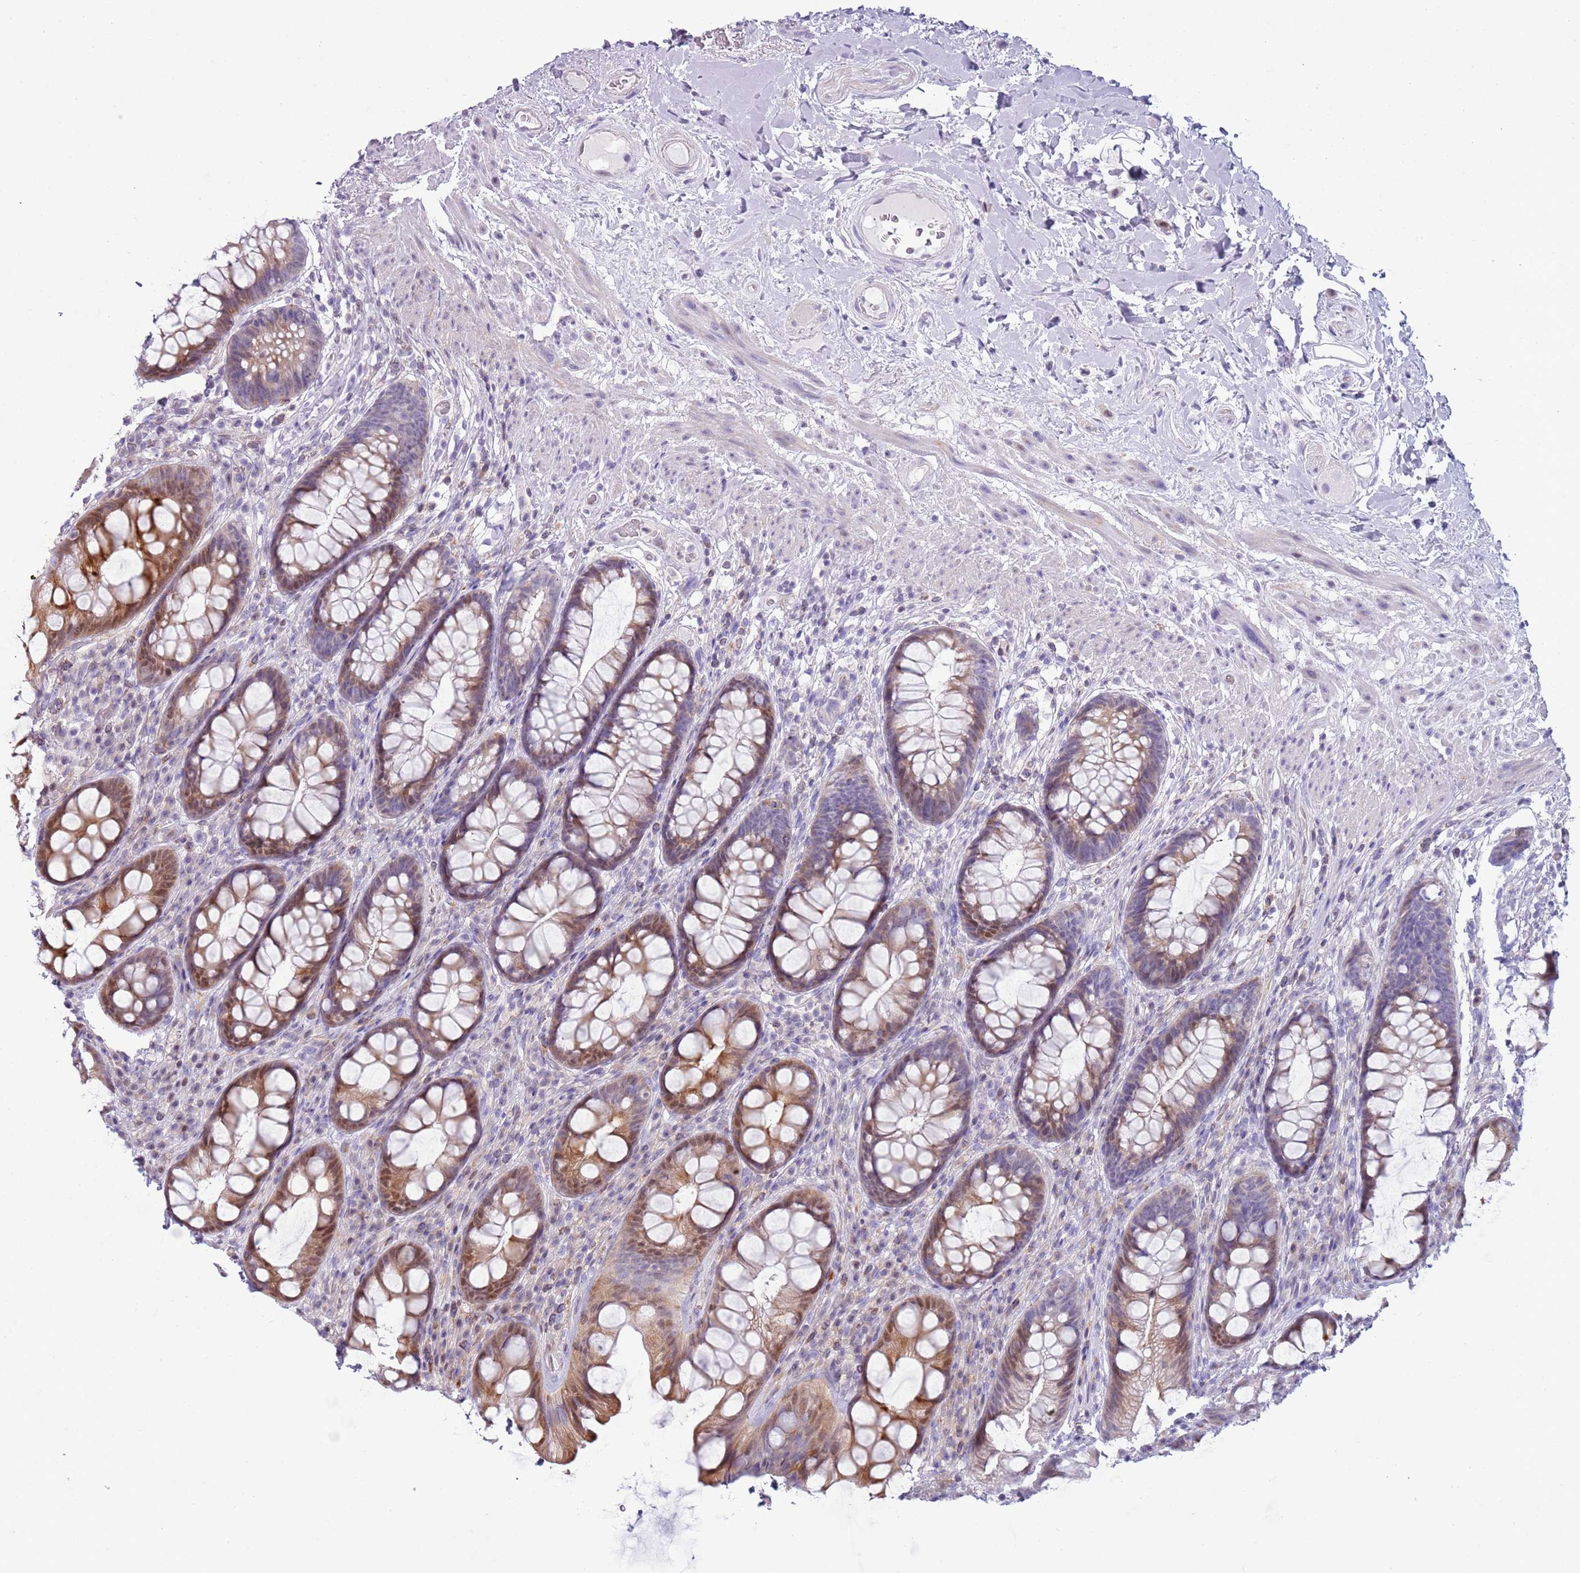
{"staining": {"intensity": "moderate", "quantity": "25%-75%", "location": "cytoplasmic/membranous,nuclear"}, "tissue": "rectum", "cell_type": "Glandular cells", "image_type": "normal", "snomed": [{"axis": "morphology", "description": "Normal tissue, NOS"}, {"axis": "topography", "description": "Rectum"}], "caption": "High-magnification brightfield microscopy of normal rectum stained with DAB (3,3'-diaminobenzidine) (brown) and counterstained with hematoxylin (blue). glandular cells exhibit moderate cytoplasmic/membranous,nuclear expression is identified in about25%-75% of cells.", "gene": "NBPF4", "patient": {"sex": "male", "age": 74}}